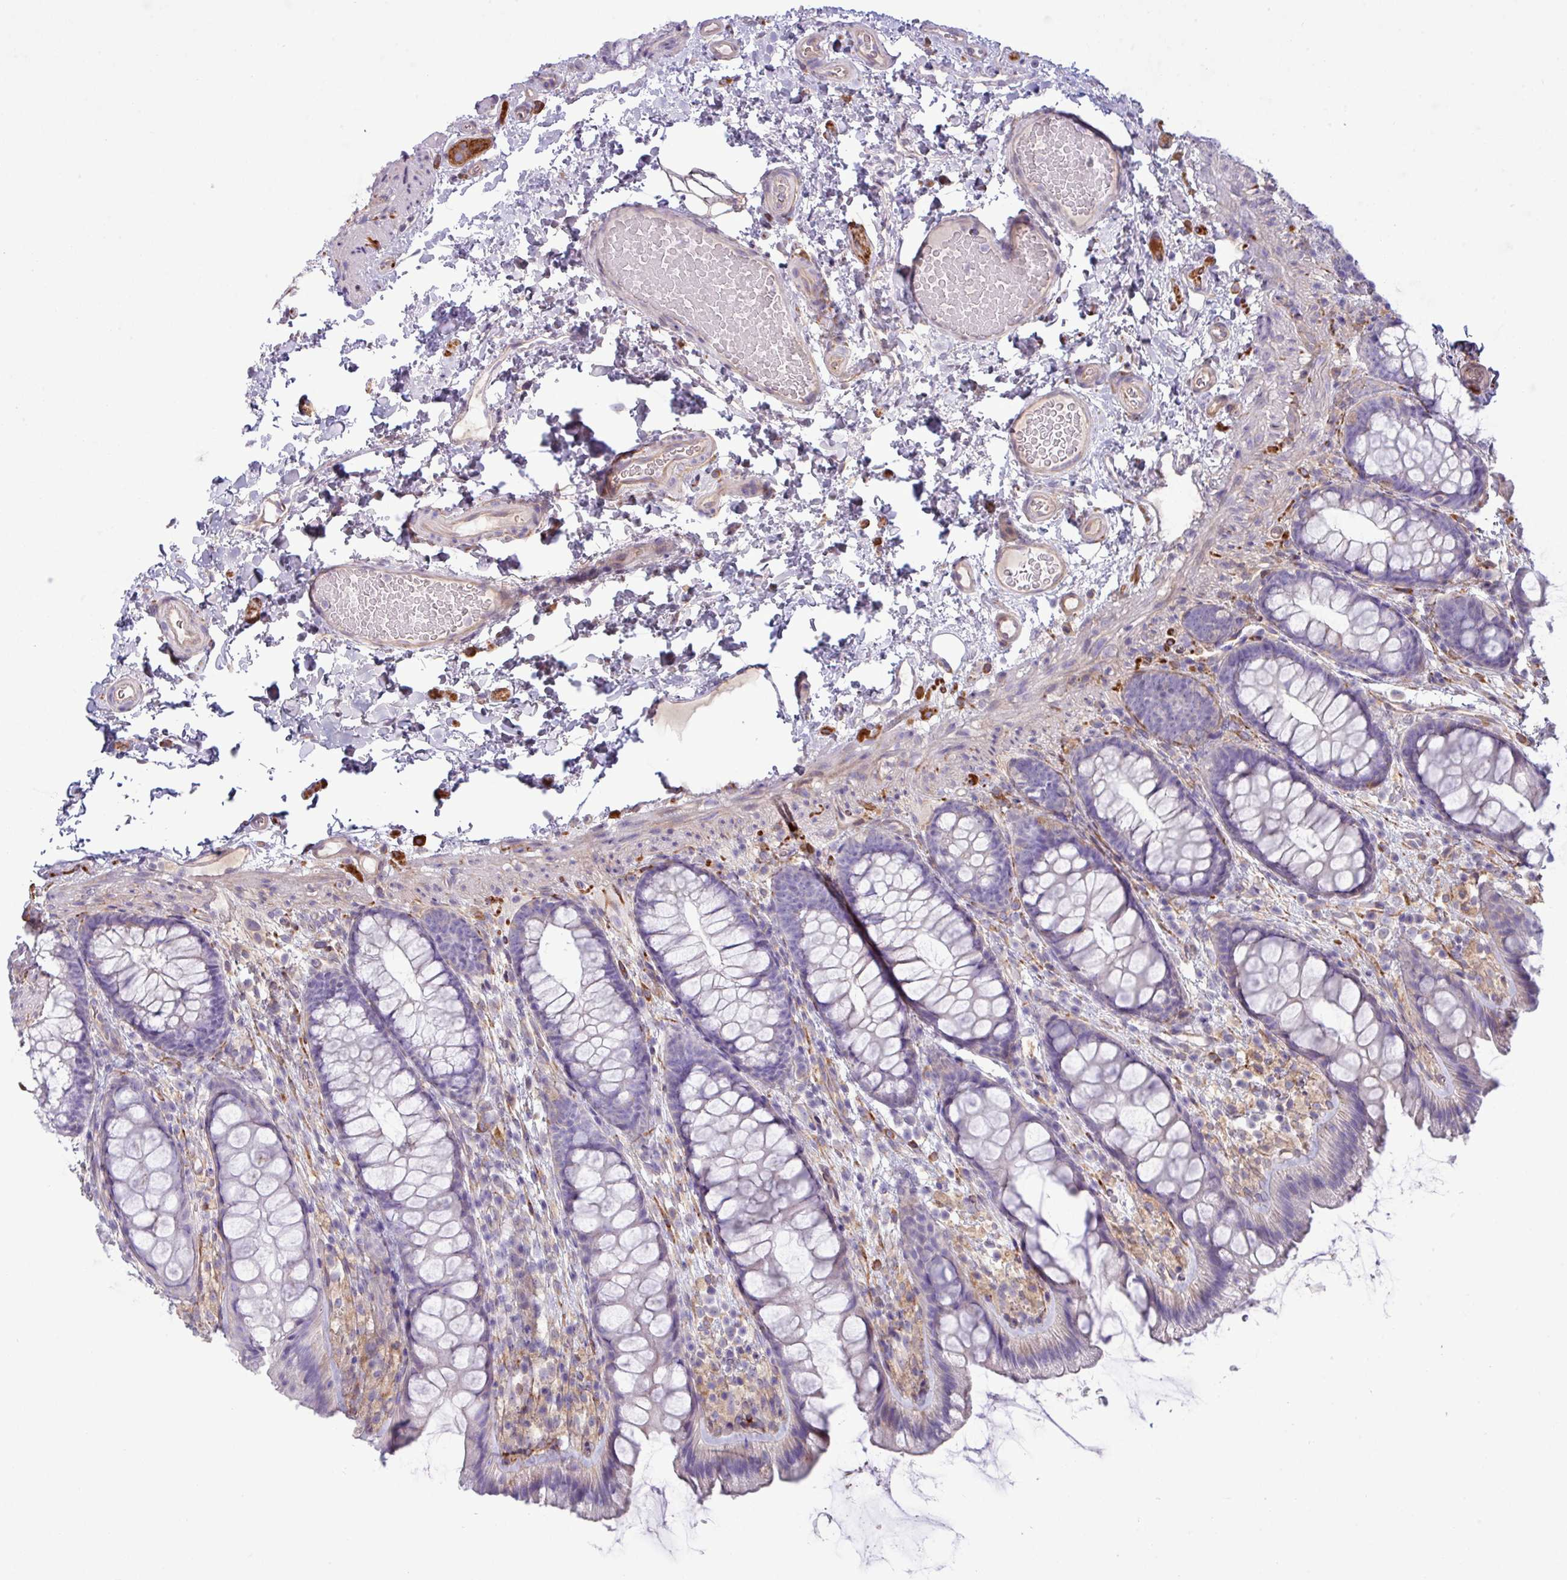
{"staining": {"intensity": "weak", "quantity": ">75%", "location": "cytoplasmic/membranous"}, "tissue": "colon", "cell_type": "Endothelial cells", "image_type": "normal", "snomed": [{"axis": "morphology", "description": "Normal tissue, NOS"}, {"axis": "topography", "description": "Colon"}], "caption": "High-power microscopy captured an immunohistochemistry photomicrograph of benign colon, revealing weak cytoplasmic/membranous expression in approximately >75% of endothelial cells.", "gene": "KIRREL3", "patient": {"sex": "male", "age": 46}}